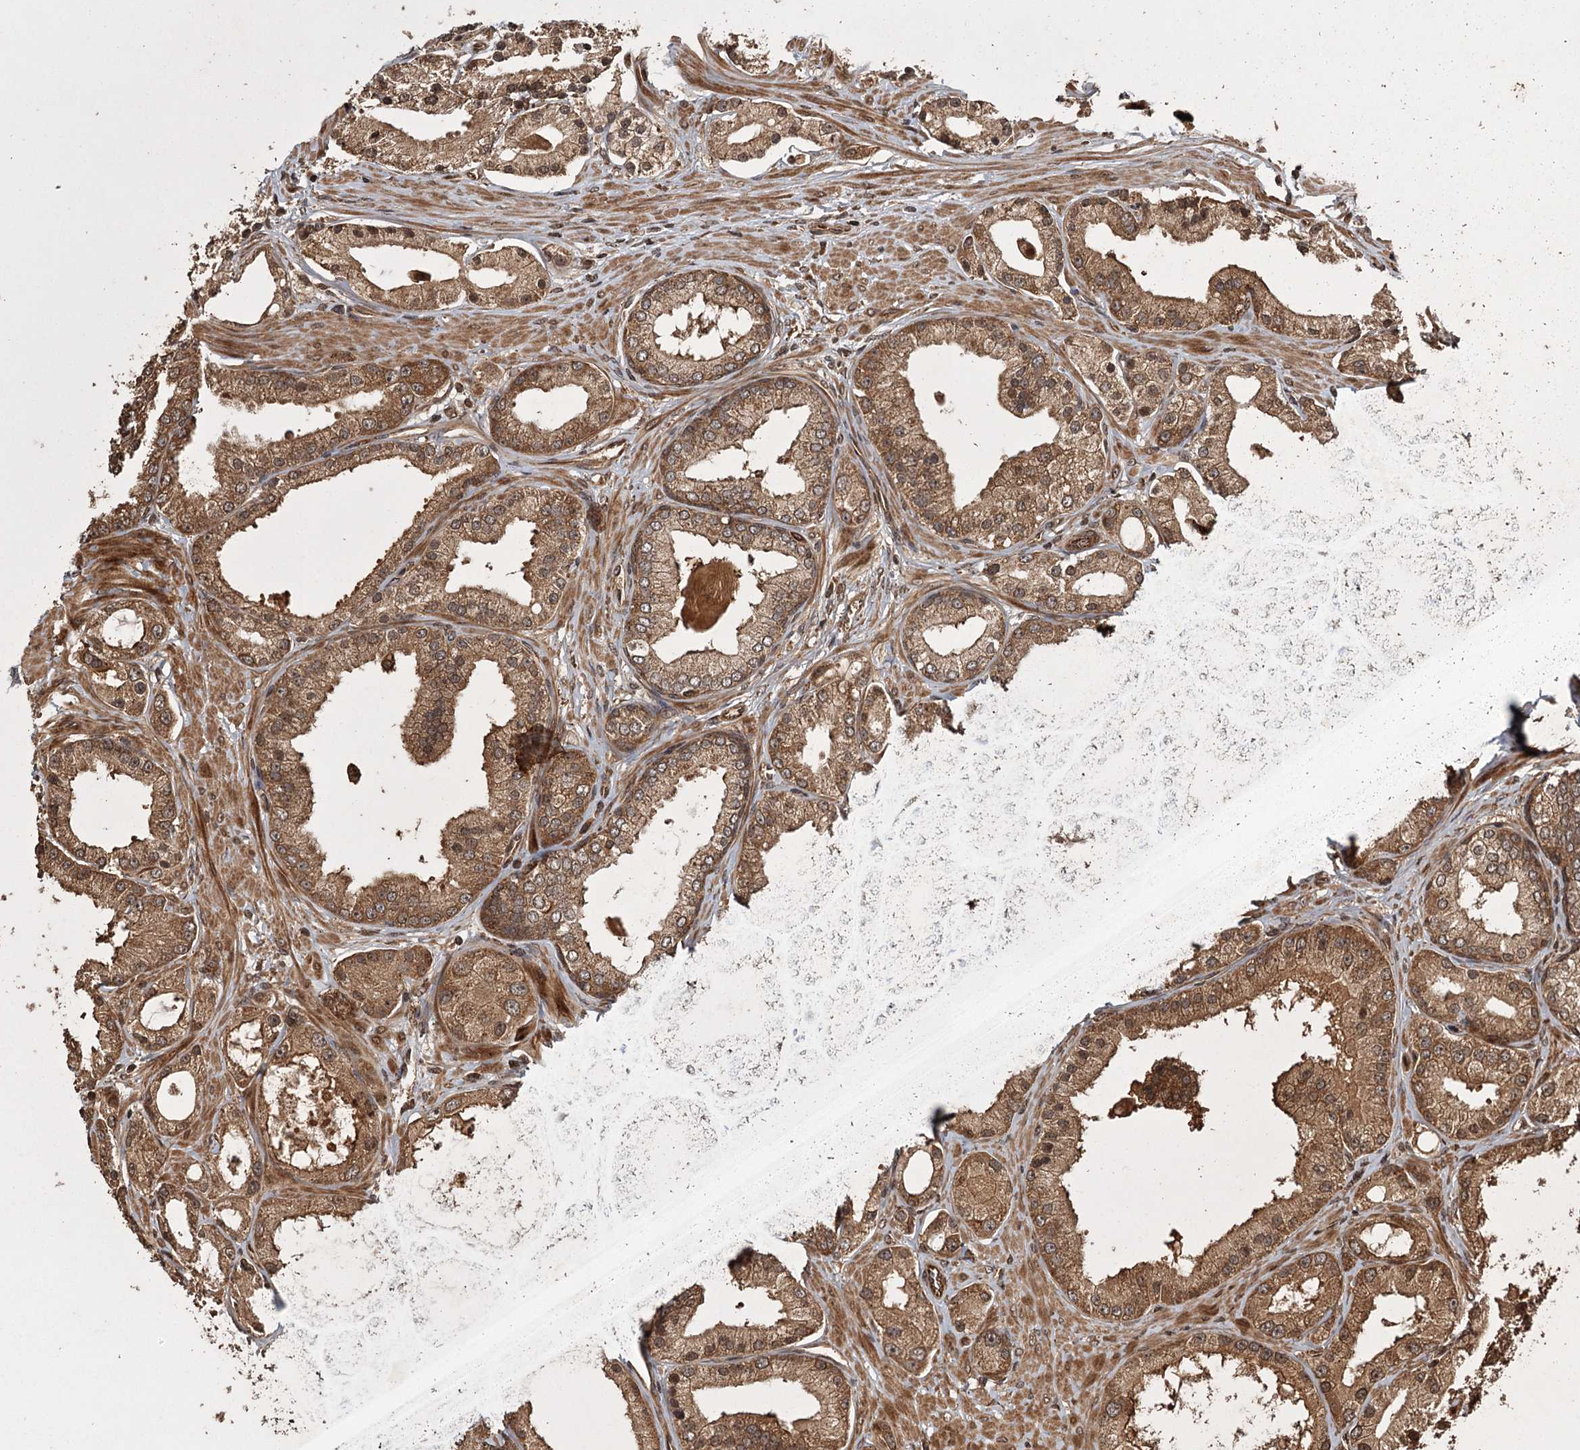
{"staining": {"intensity": "moderate", "quantity": ">75%", "location": "cytoplasmic/membranous"}, "tissue": "prostate cancer", "cell_type": "Tumor cells", "image_type": "cancer", "snomed": [{"axis": "morphology", "description": "Adenocarcinoma, Low grade"}, {"axis": "topography", "description": "Prostate"}], "caption": "Moderate cytoplasmic/membranous expression for a protein is seen in approximately >75% of tumor cells of prostate cancer (adenocarcinoma (low-grade)) using immunohistochemistry.", "gene": "RPAP3", "patient": {"sex": "male", "age": 67}}